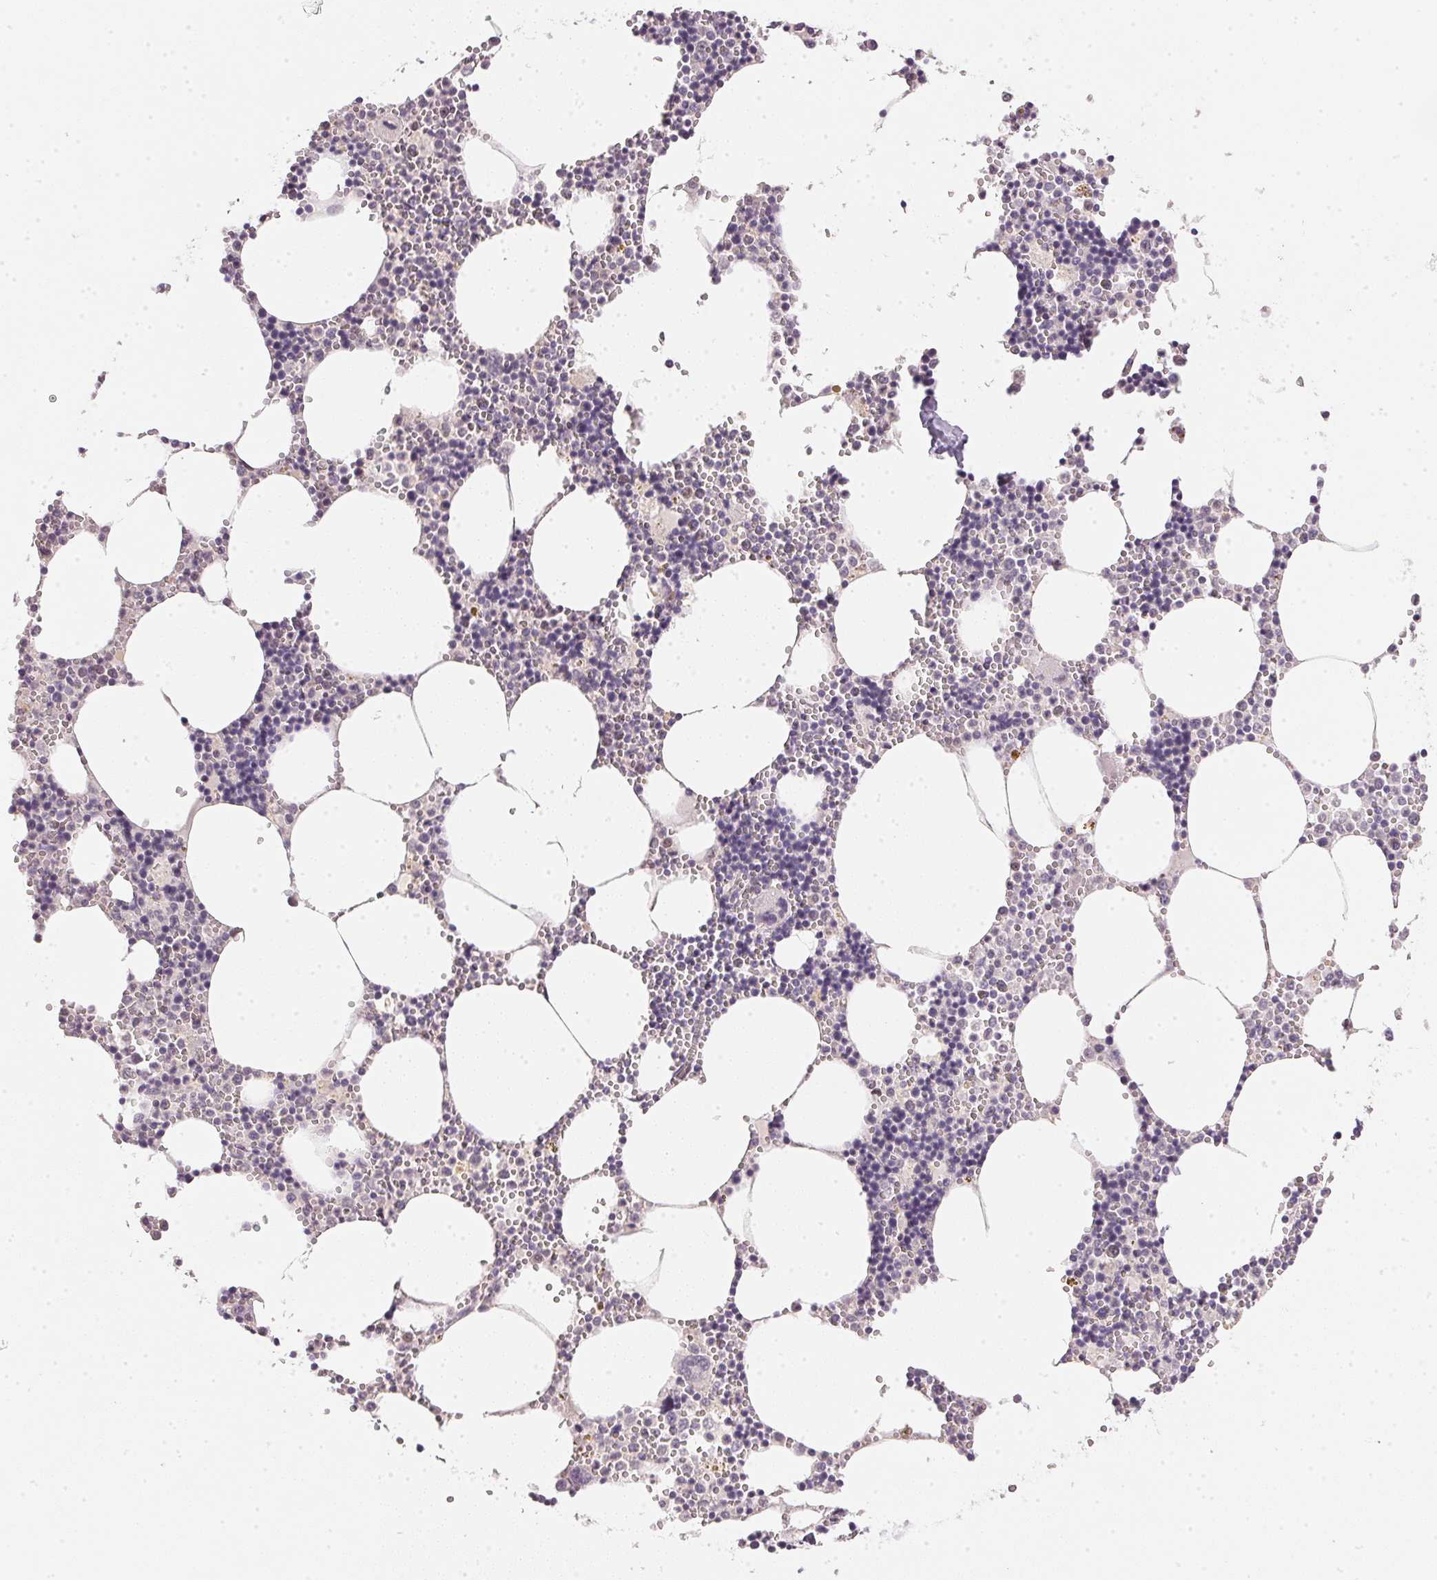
{"staining": {"intensity": "negative", "quantity": "none", "location": "none"}, "tissue": "bone marrow", "cell_type": "Hematopoietic cells", "image_type": "normal", "snomed": [{"axis": "morphology", "description": "Normal tissue, NOS"}, {"axis": "topography", "description": "Bone marrow"}], "caption": "Immunohistochemistry of normal human bone marrow exhibits no positivity in hematopoietic cells.", "gene": "POLR3G", "patient": {"sex": "male", "age": 54}}